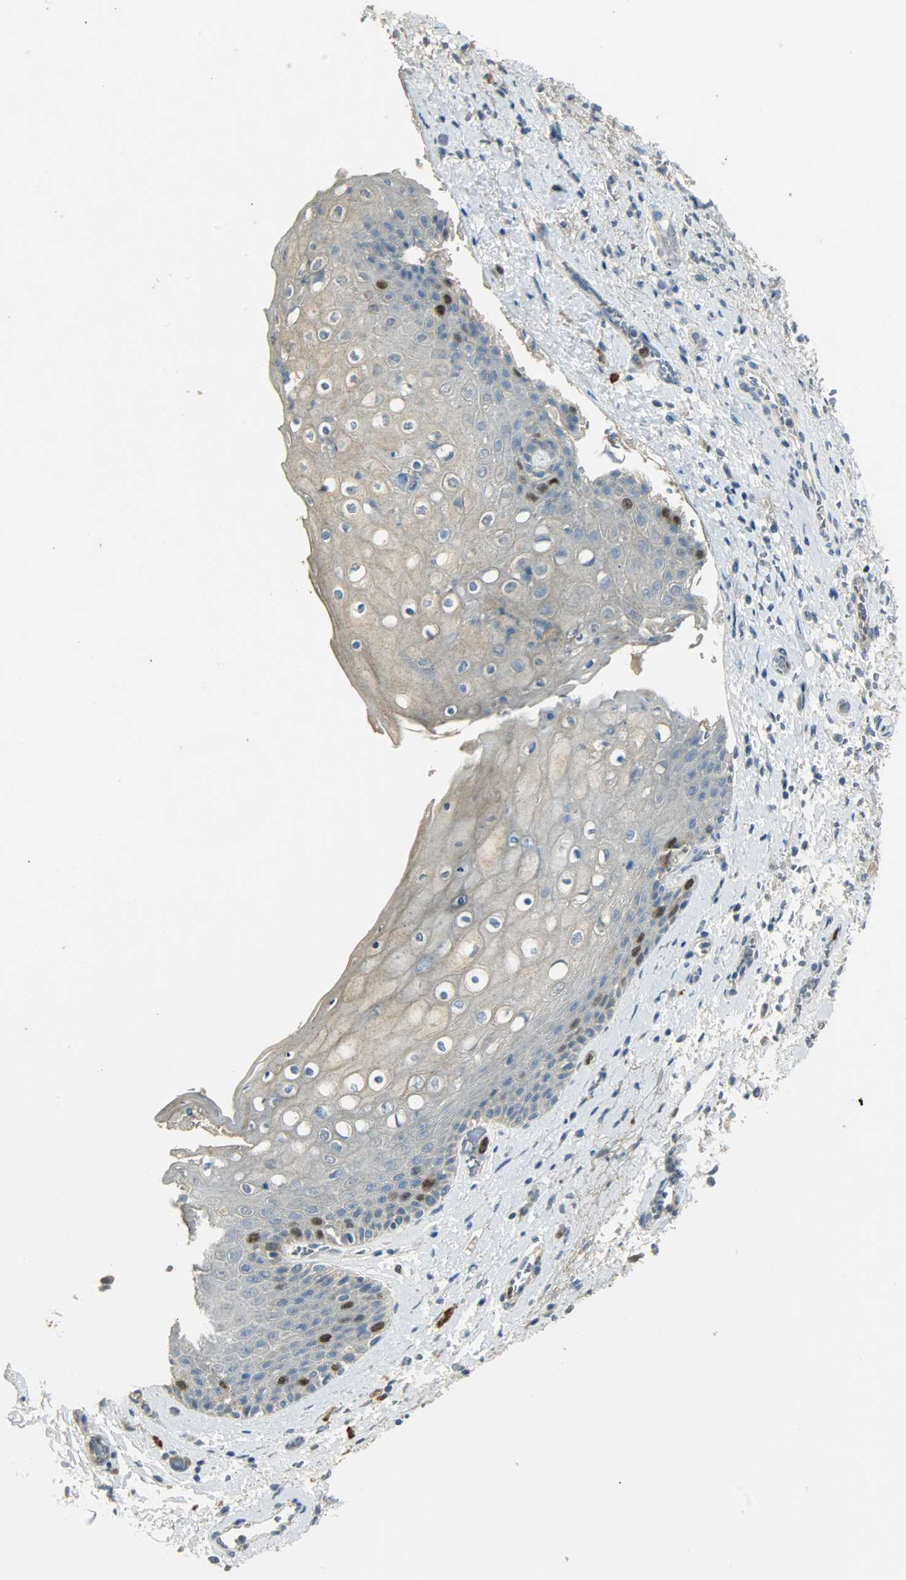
{"staining": {"intensity": "strong", "quantity": "<25%", "location": "cytoplasmic/membranous,nuclear"}, "tissue": "skin", "cell_type": "Epidermal cells", "image_type": "normal", "snomed": [{"axis": "morphology", "description": "Normal tissue, NOS"}, {"axis": "topography", "description": "Anal"}], "caption": "IHC micrograph of benign human skin stained for a protein (brown), which displays medium levels of strong cytoplasmic/membranous,nuclear positivity in about <25% of epidermal cells.", "gene": "TPX2", "patient": {"sex": "female", "age": 46}}